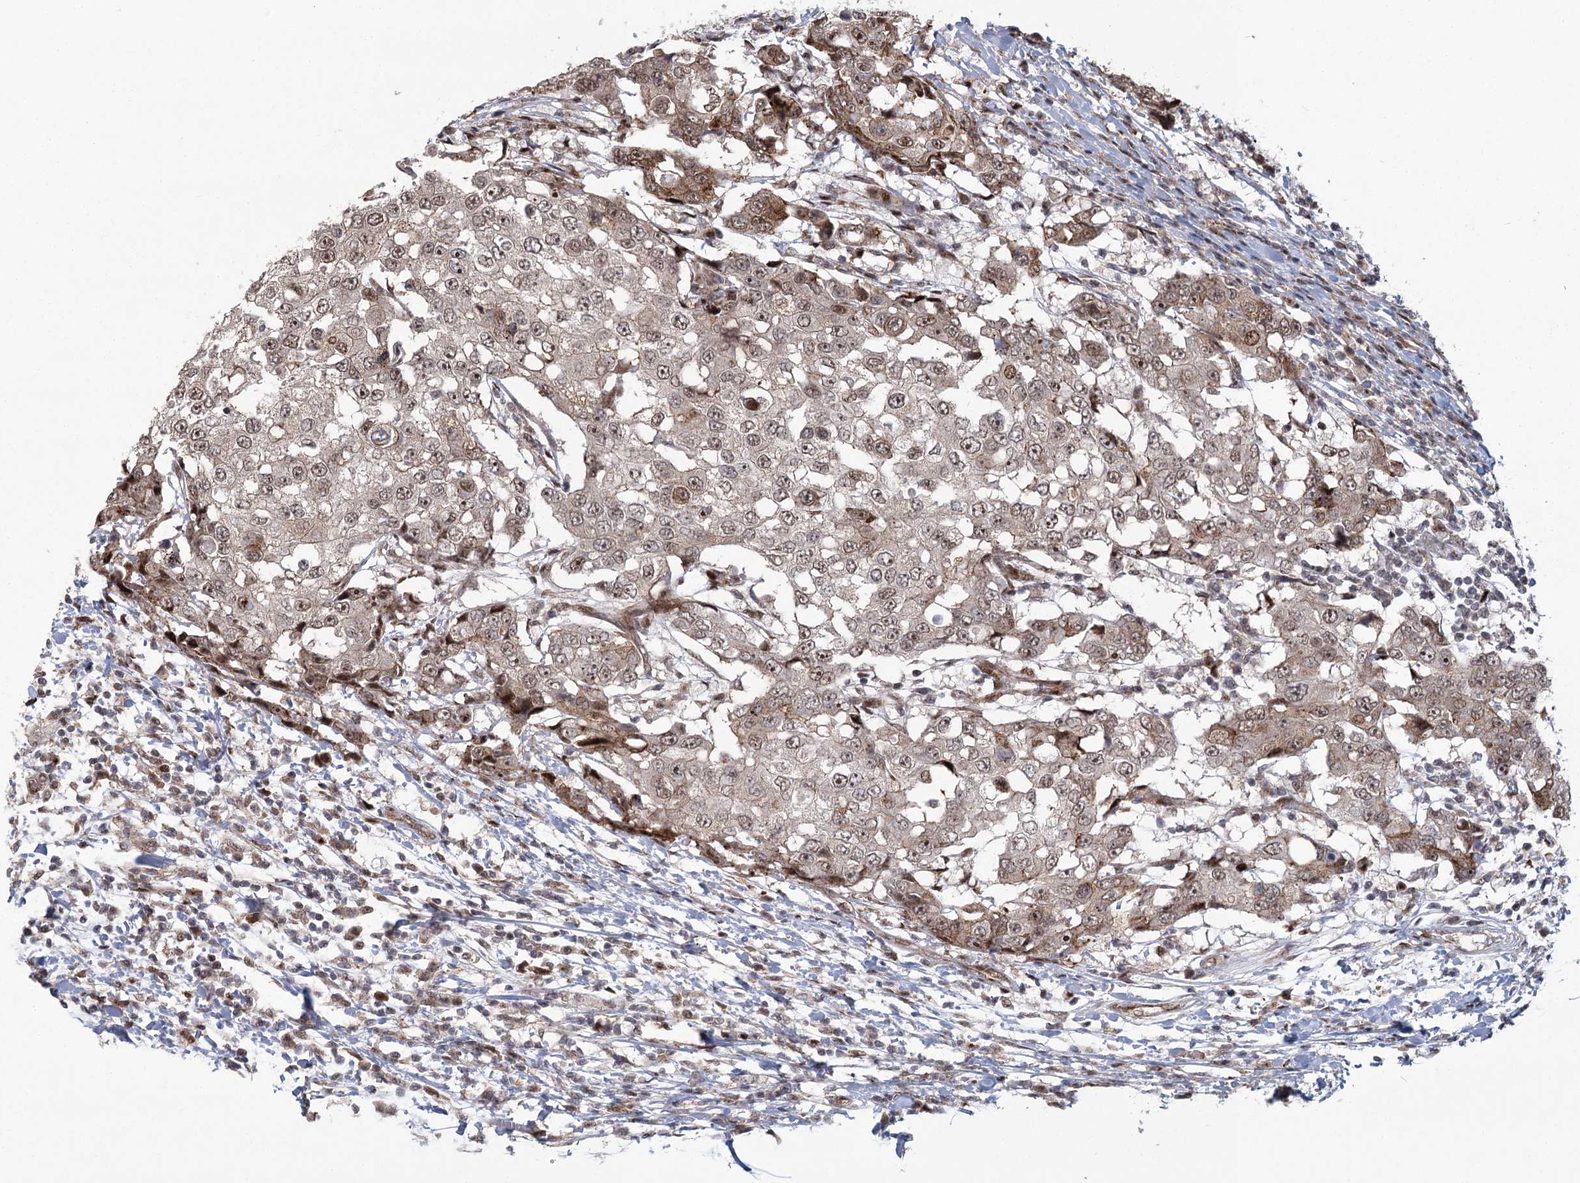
{"staining": {"intensity": "weak", "quantity": ">75%", "location": "nuclear"}, "tissue": "breast cancer", "cell_type": "Tumor cells", "image_type": "cancer", "snomed": [{"axis": "morphology", "description": "Duct carcinoma"}, {"axis": "topography", "description": "Breast"}], "caption": "DAB immunohistochemical staining of intraductal carcinoma (breast) demonstrates weak nuclear protein expression in approximately >75% of tumor cells.", "gene": "PARM1", "patient": {"sex": "female", "age": 27}}